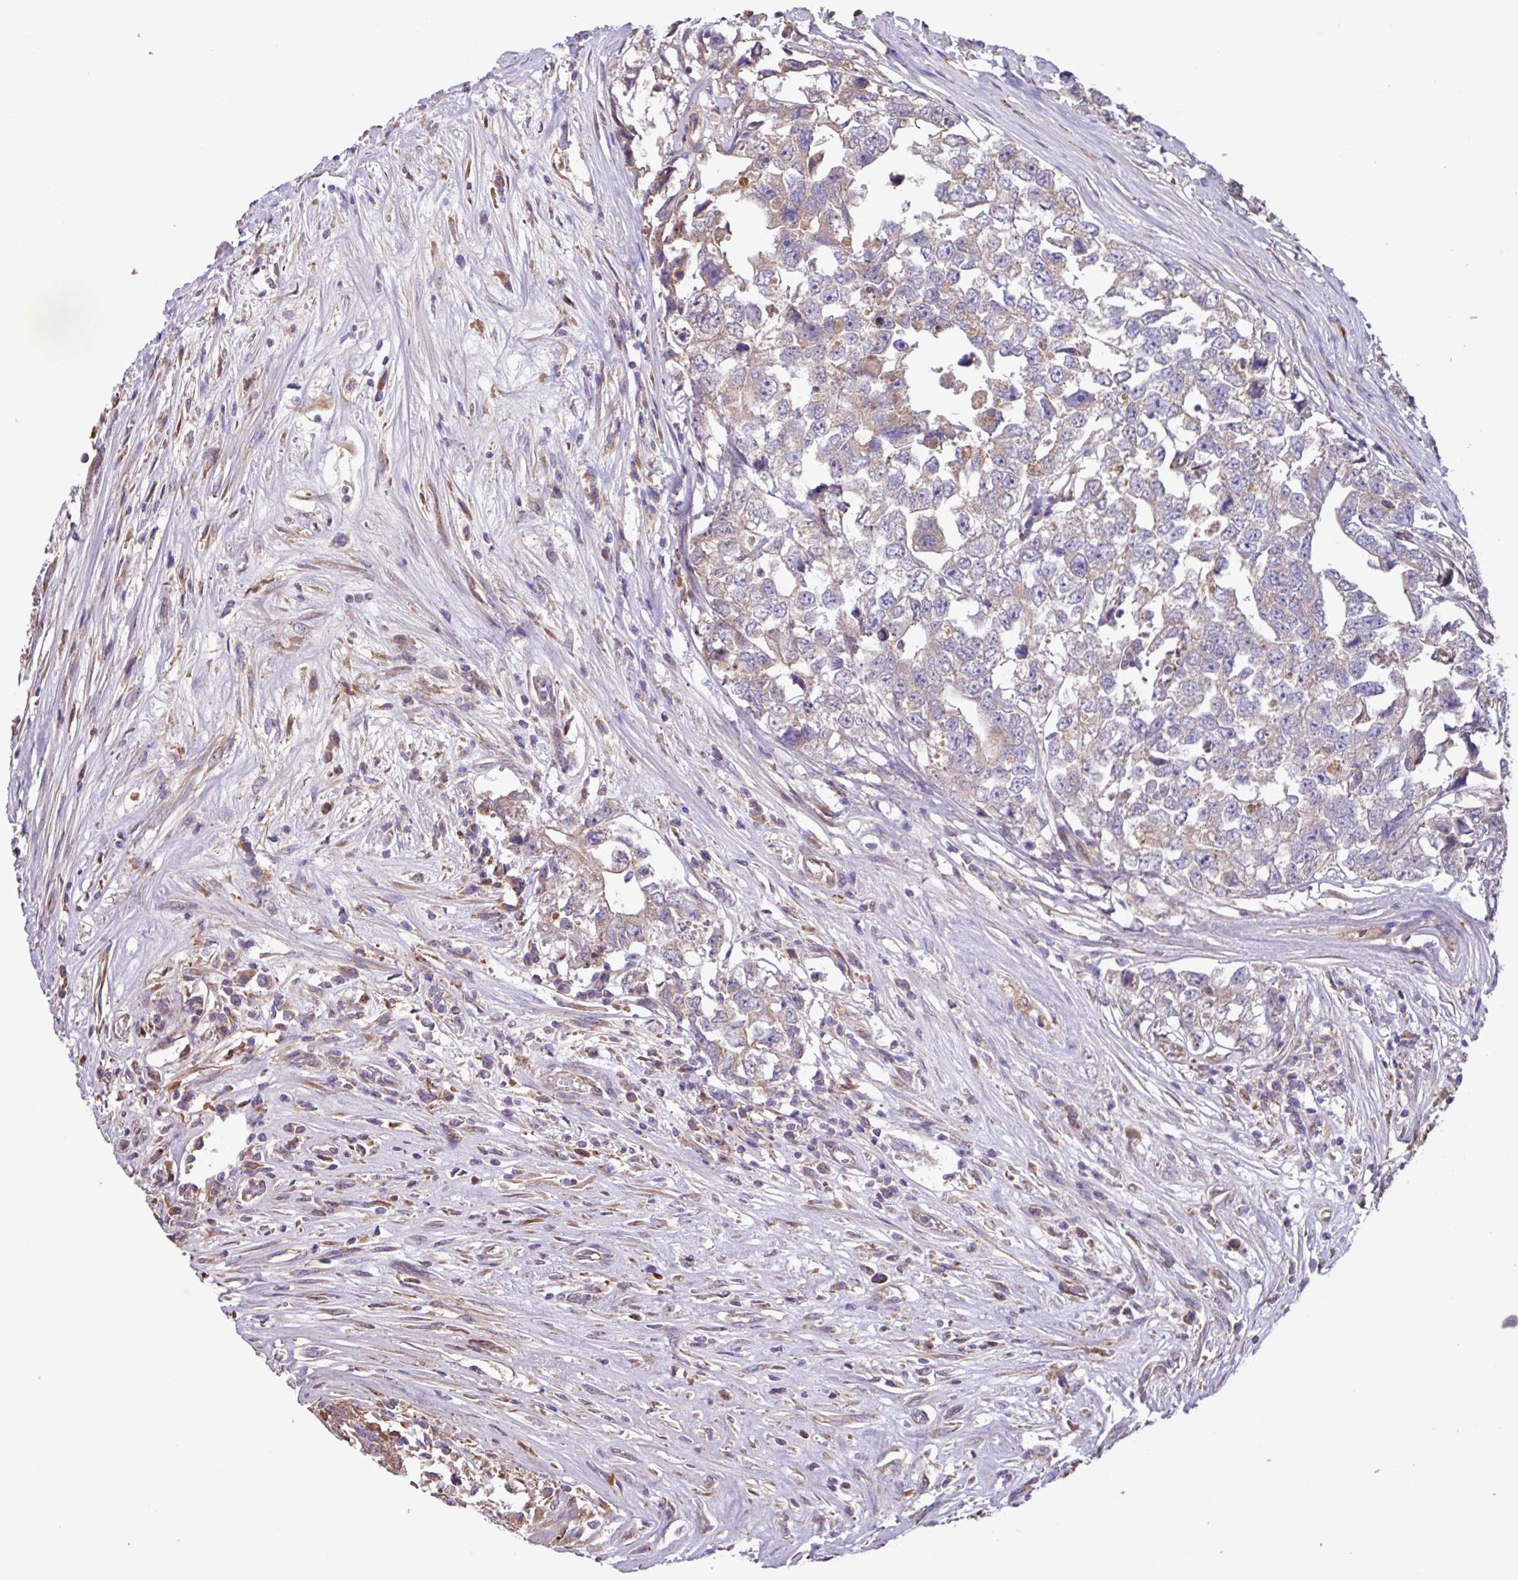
{"staining": {"intensity": "weak", "quantity": "<25%", "location": "cytoplasmic/membranous"}, "tissue": "testis cancer", "cell_type": "Tumor cells", "image_type": "cancer", "snomed": [{"axis": "morphology", "description": "Carcinoma, Embryonal, NOS"}, {"axis": "topography", "description": "Testis"}], "caption": "A histopathology image of testis cancer stained for a protein exhibits no brown staining in tumor cells.", "gene": "PTPRQ", "patient": {"sex": "male", "age": 22}}